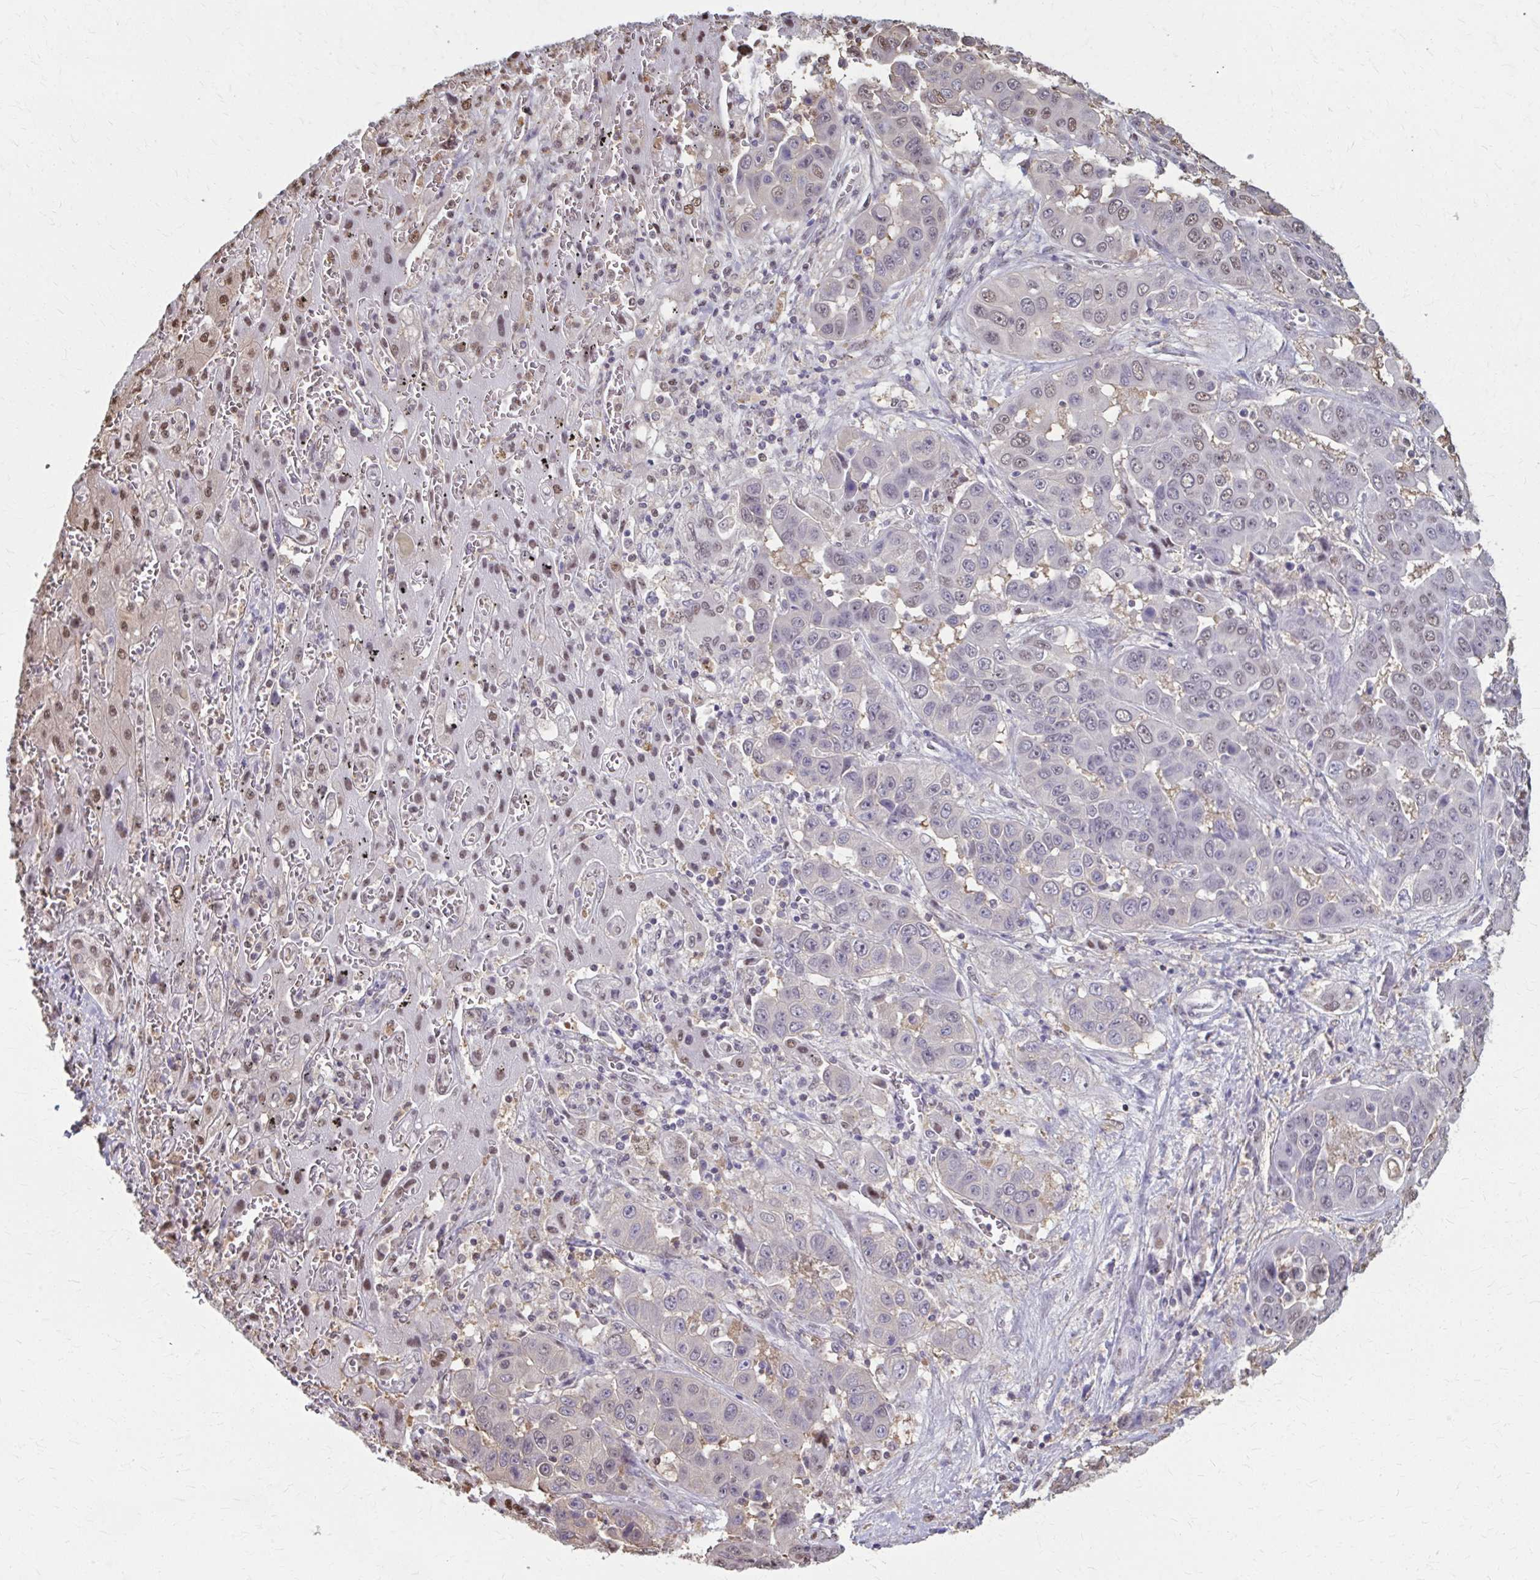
{"staining": {"intensity": "weak", "quantity": "<25%", "location": "nuclear"}, "tissue": "liver cancer", "cell_type": "Tumor cells", "image_type": "cancer", "snomed": [{"axis": "morphology", "description": "Cholangiocarcinoma"}, {"axis": "topography", "description": "Liver"}], "caption": "The photomicrograph shows no significant positivity in tumor cells of cholangiocarcinoma (liver). The staining was performed using DAB to visualize the protein expression in brown, while the nuclei were stained in blue with hematoxylin (Magnification: 20x).", "gene": "ING4", "patient": {"sex": "female", "age": 52}}